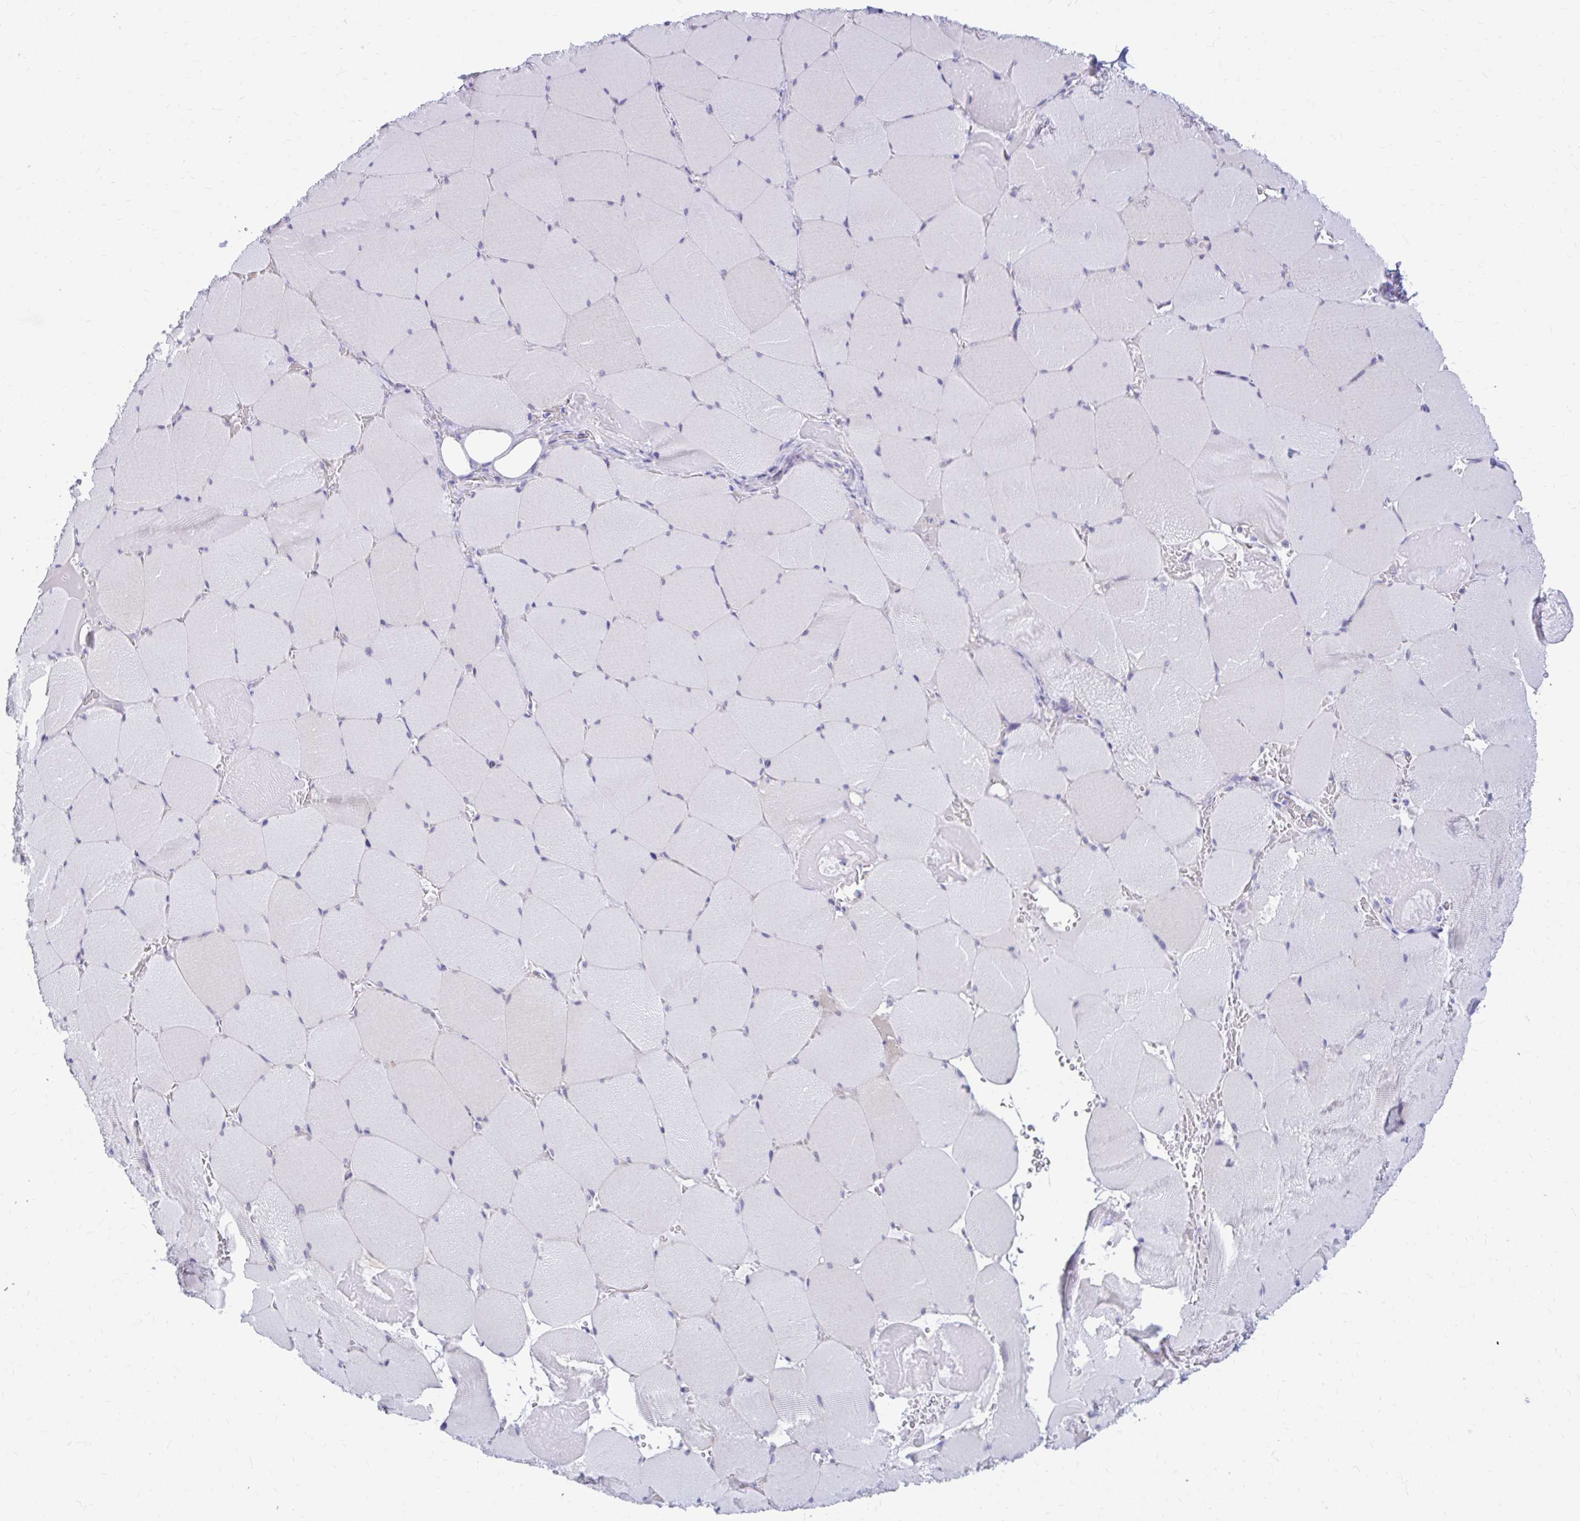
{"staining": {"intensity": "negative", "quantity": "none", "location": "none"}, "tissue": "skeletal muscle", "cell_type": "Myocytes", "image_type": "normal", "snomed": [{"axis": "morphology", "description": "Normal tissue, NOS"}, {"axis": "topography", "description": "Skeletal muscle"}, {"axis": "topography", "description": "Head-Neck"}], "caption": "Immunohistochemical staining of benign skeletal muscle shows no significant positivity in myocytes.", "gene": "RADIL", "patient": {"sex": "male", "age": 66}}